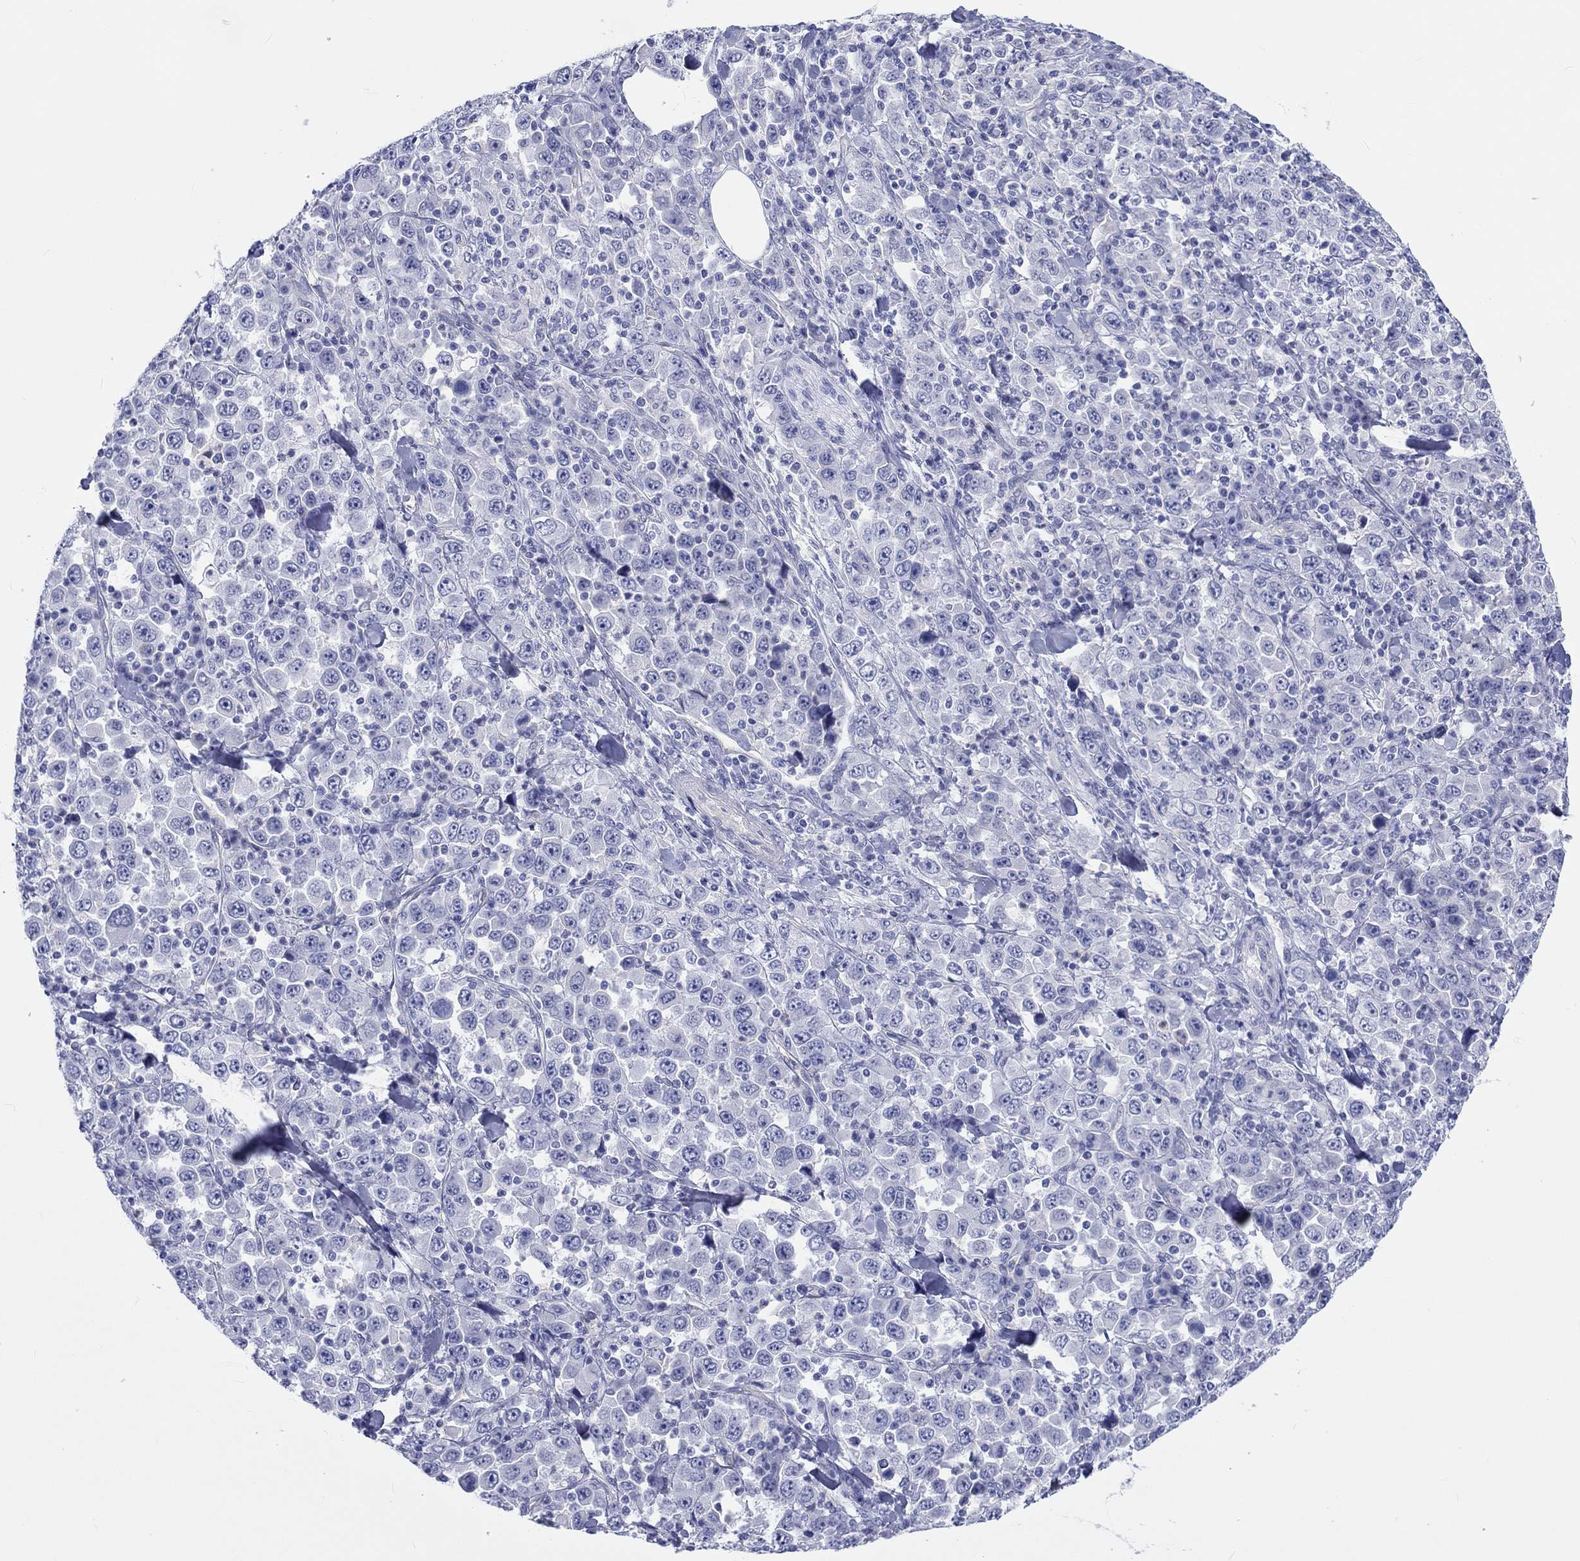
{"staining": {"intensity": "negative", "quantity": "none", "location": "none"}, "tissue": "stomach cancer", "cell_type": "Tumor cells", "image_type": "cancer", "snomed": [{"axis": "morphology", "description": "Normal tissue, NOS"}, {"axis": "morphology", "description": "Adenocarcinoma, NOS"}, {"axis": "topography", "description": "Stomach, upper"}, {"axis": "topography", "description": "Stomach"}], "caption": "Micrograph shows no significant protein expression in tumor cells of stomach adenocarcinoma. (DAB IHC visualized using brightfield microscopy, high magnification).", "gene": "CDY2B", "patient": {"sex": "male", "age": 59}}